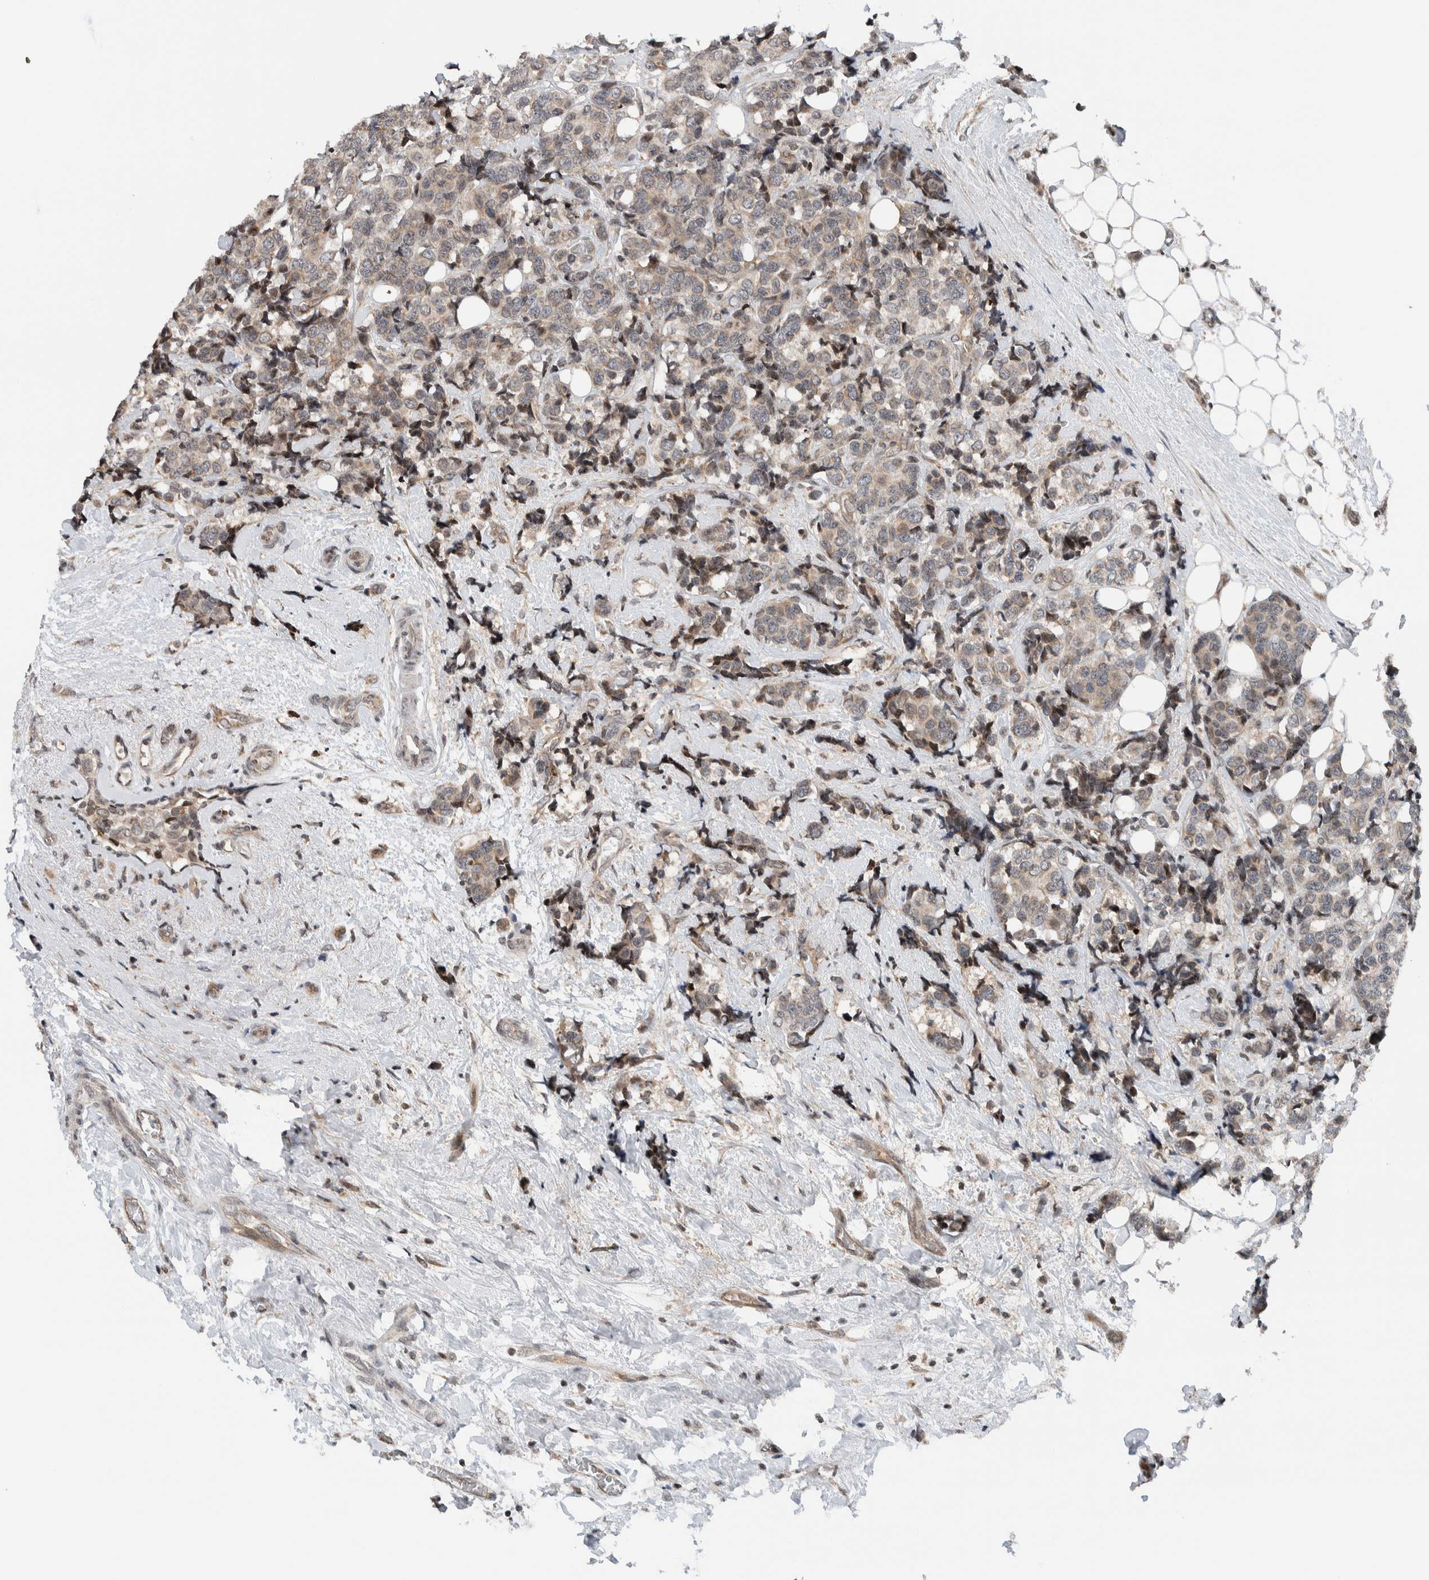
{"staining": {"intensity": "weak", "quantity": "25%-75%", "location": "cytoplasmic/membranous"}, "tissue": "breast cancer", "cell_type": "Tumor cells", "image_type": "cancer", "snomed": [{"axis": "morphology", "description": "Normal tissue, NOS"}, {"axis": "morphology", "description": "Duct carcinoma"}, {"axis": "topography", "description": "Breast"}], "caption": "Brown immunohistochemical staining in human intraductal carcinoma (breast) reveals weak cytoplasmic/membranous expression in approximately 25%-75% of tumor cells.", "gene": "NPLOC4", "patient": {"sex": "female", "age": 43}}